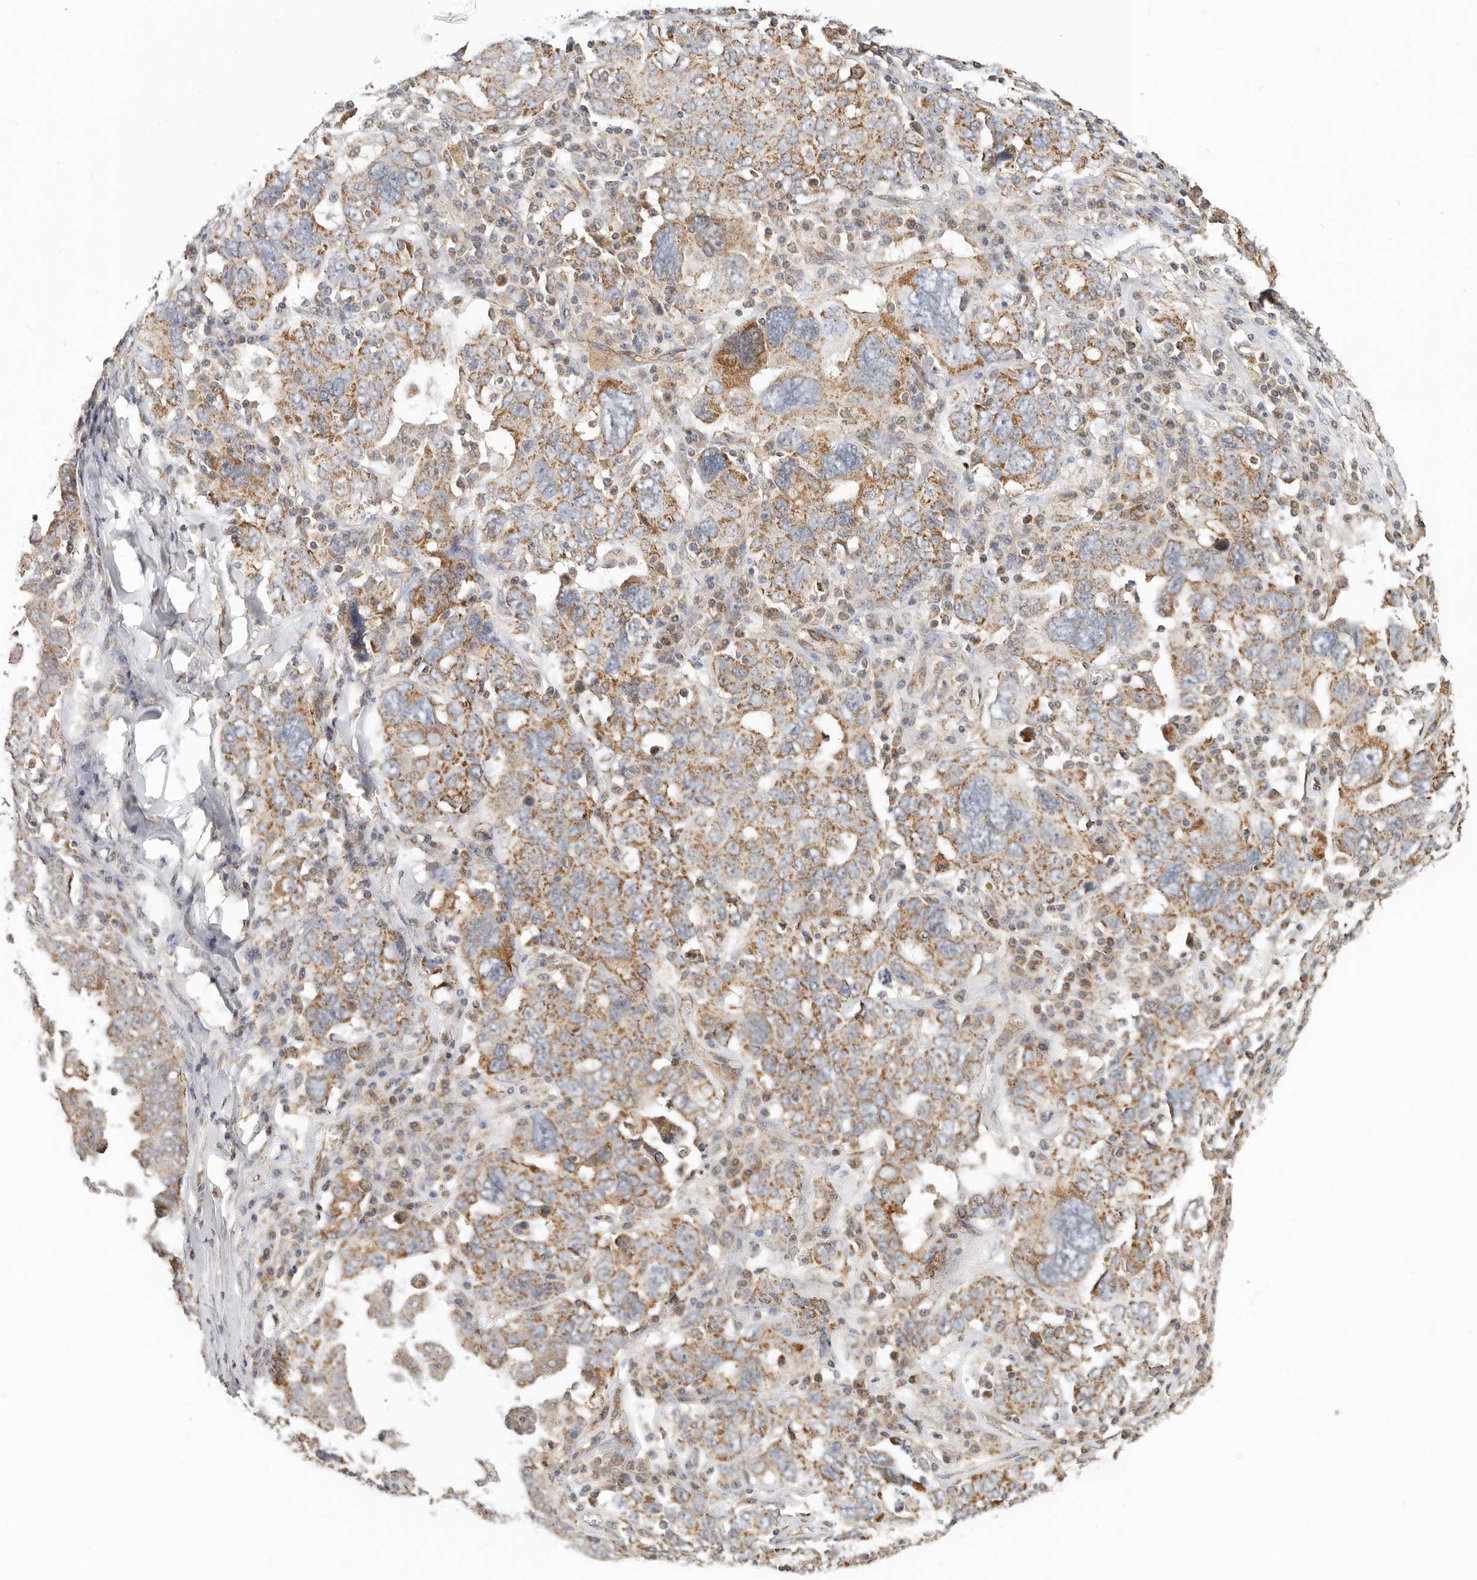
{"staining": {"intensity": "moderate", "quantity": ">75%", "location": "cytoplasmic/membranous"}, "tissue": "ovarian cancer", "cell_type": "Tumor cells", "image_type": "cancer", "snomed": [{"axis": "morphology", "description": "Carcinoma, endometroid"}, {"axis": "topography", "description": "Ovary"}], "caption": "Immunohistochemistry image of human ovarian cancer (endometroid carcinoma) stained for a protein (brown), which demonstrates medium levels of moderate cytoplasmic/membranous expression in approximately >75% of tumor cells.", "gene": "USP49", "patient": {"sex": "female", "age": 62}}